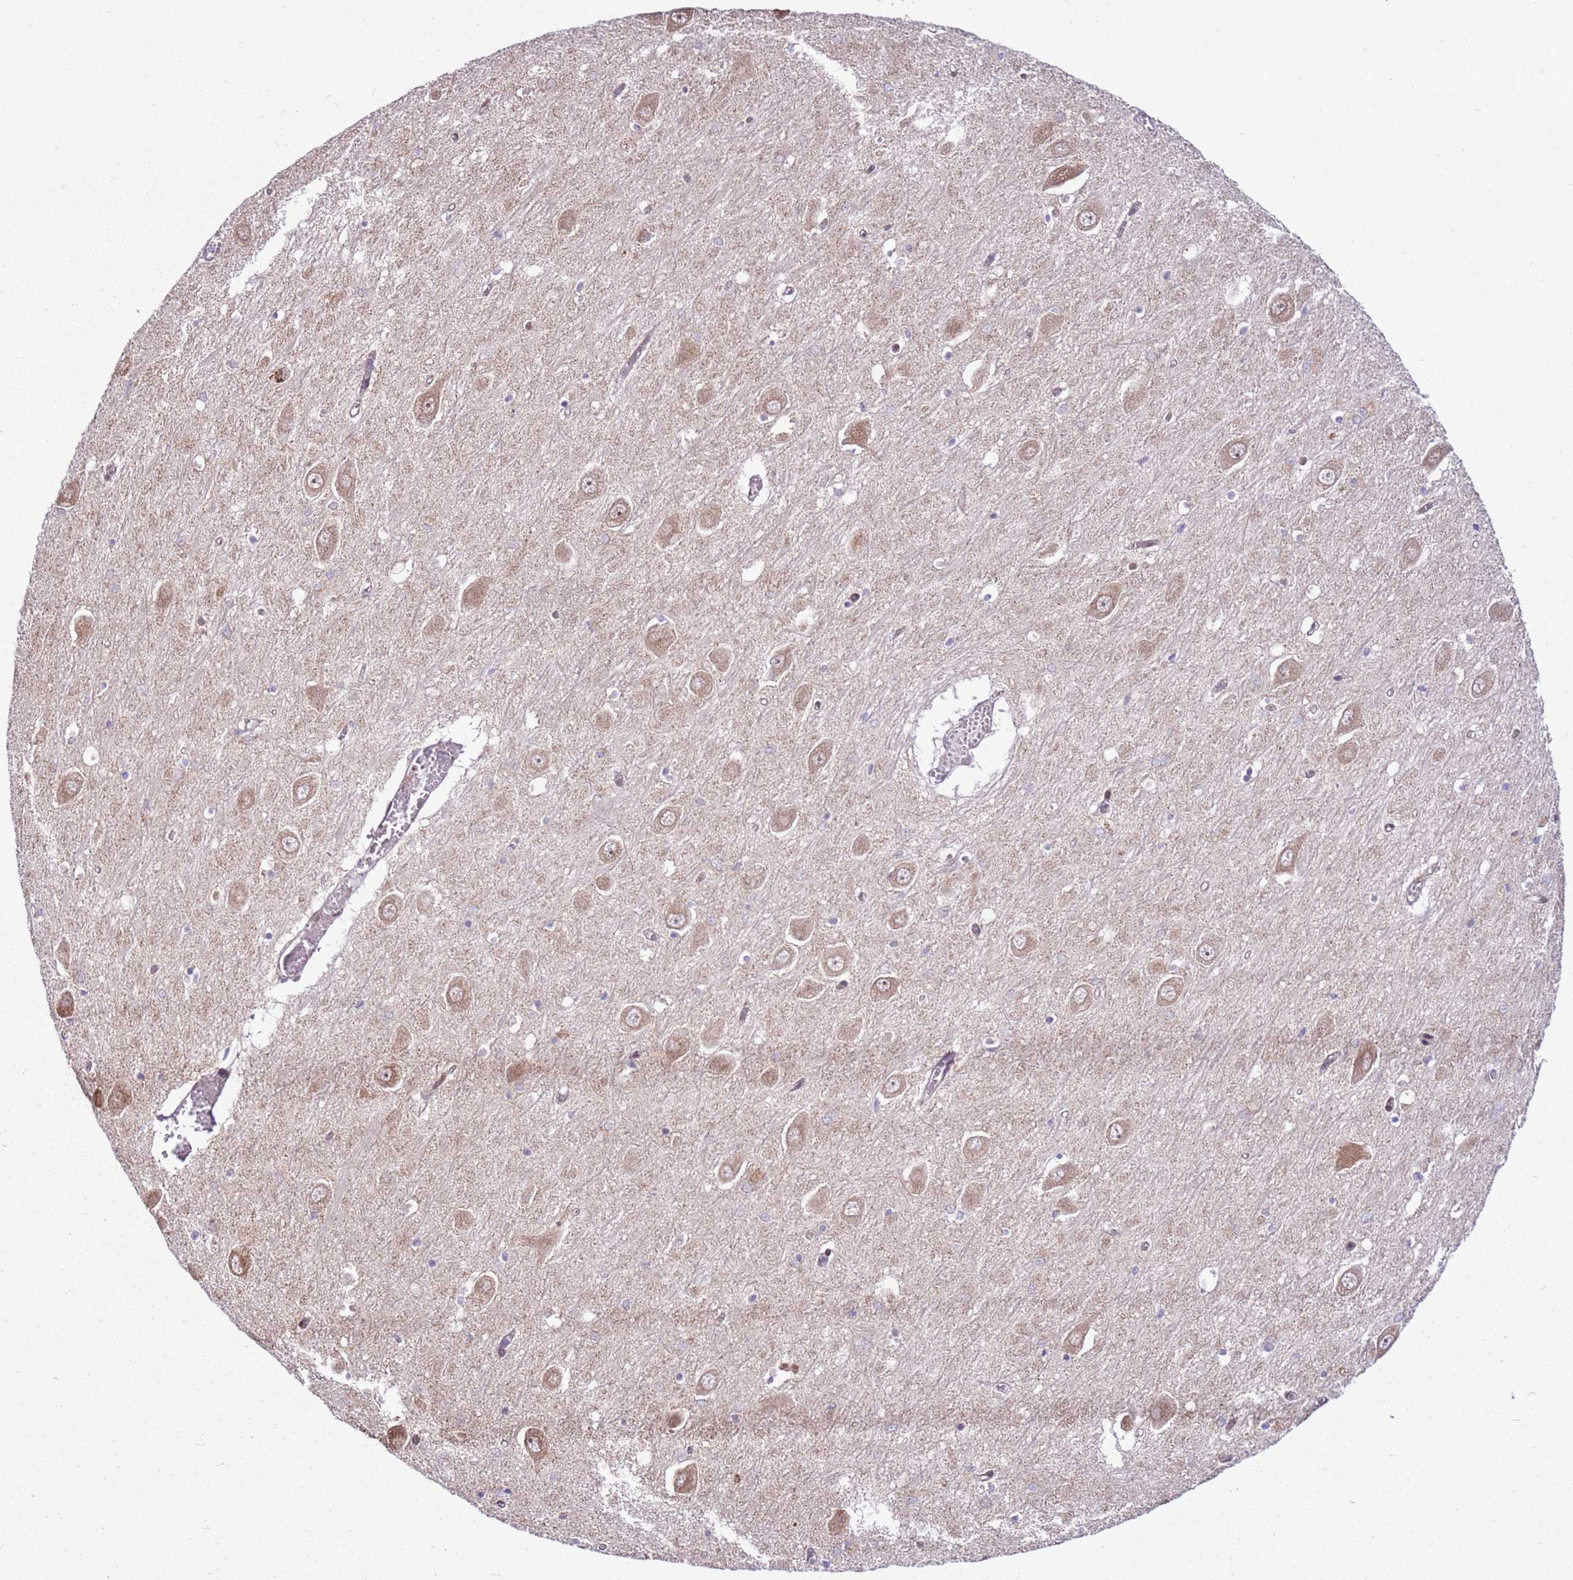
{"staining": {"intensity": "weak", "quantity": "<25%", "location": "nuclear"}, "tissue": "hippocampus", "cell_type": "Glial cells", "image_type": "normal", "snomed": [{"axis": "morphology", "description": "Normal tissue, NOS"}, {"axis": "topography", "description": "Hippocampus"}], "caption": "A micrograph of hippocampus stained for a protein demonstrates no brown staining in glial cells. (DAB (3,3'-diaminobenzidine) immunohistochemistry with hematoxylin counter stain).", "gene": "PCTP", "patient": {"sex": "male", "age": 70}}